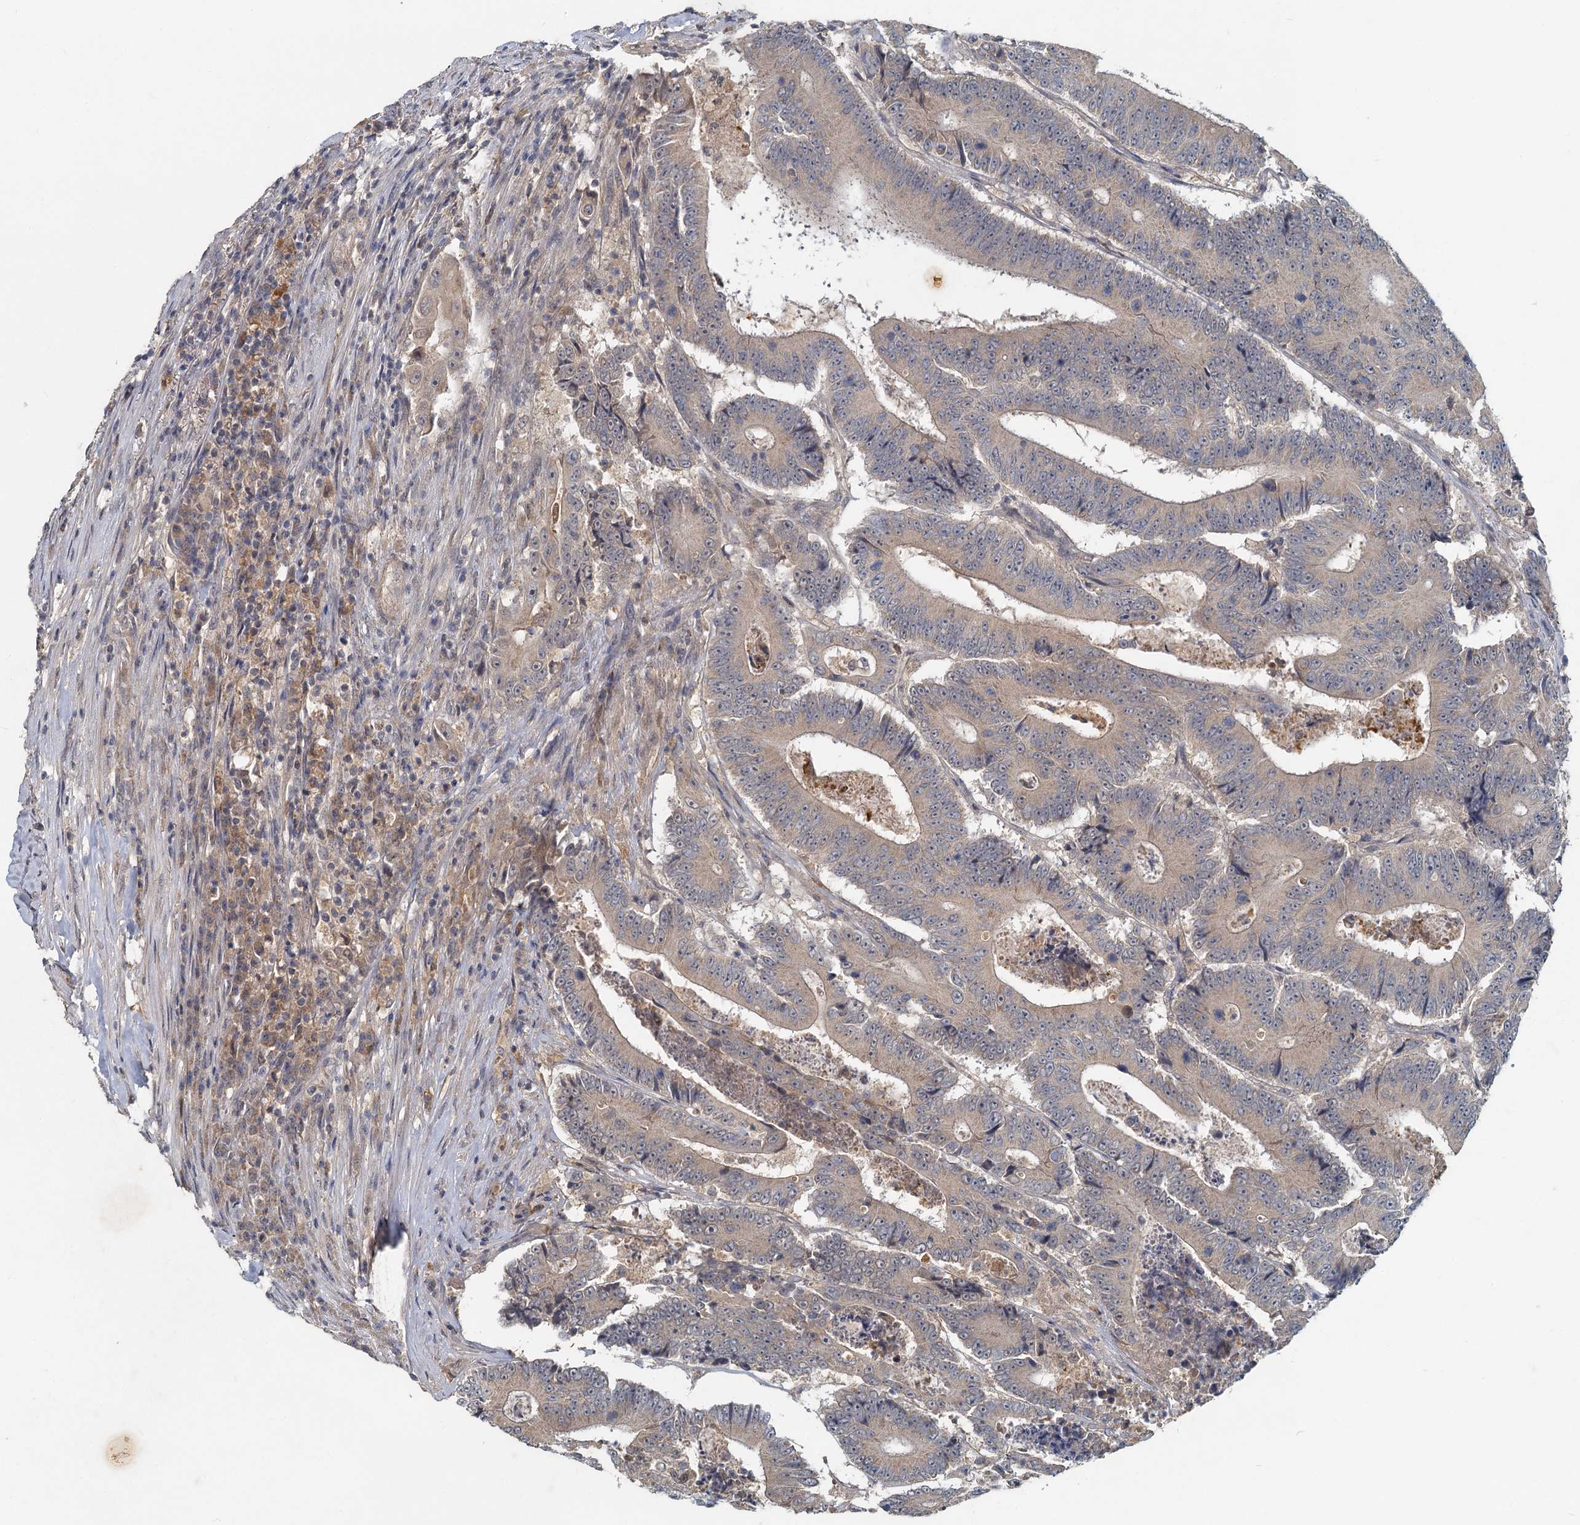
{"staining": {"intensity": "weak", "quantity": ">75%", "location": "cytoplasmic/membranous"}, "tissue": "colorectal cancer", "cell_type": "Tumor cells", "image_type": "cancer", "snomed": [{"axis": "morphology", "description": "Adenocarcinoma, NOS"}, {"axis": "topography", "description": "Colon"}], "caption": "High-magnification brightfield microscopy of colorectal cancer stained with DAB (3,3'-diaminobenzidine) (brown) and counterstained with hematoxylin (blue). tumor cells exhibit weak cytoplasmic/membranous expression is identified in approximately>75% of cells. The protein of interest is stained brown, and the nuclei are stained in blue (DAB (3,3'-diaminobenzidine) IHC with brightfield microscopy, high magnification).", "gene": "HERC3", "patient": {"sex": "male", "age": 83}}